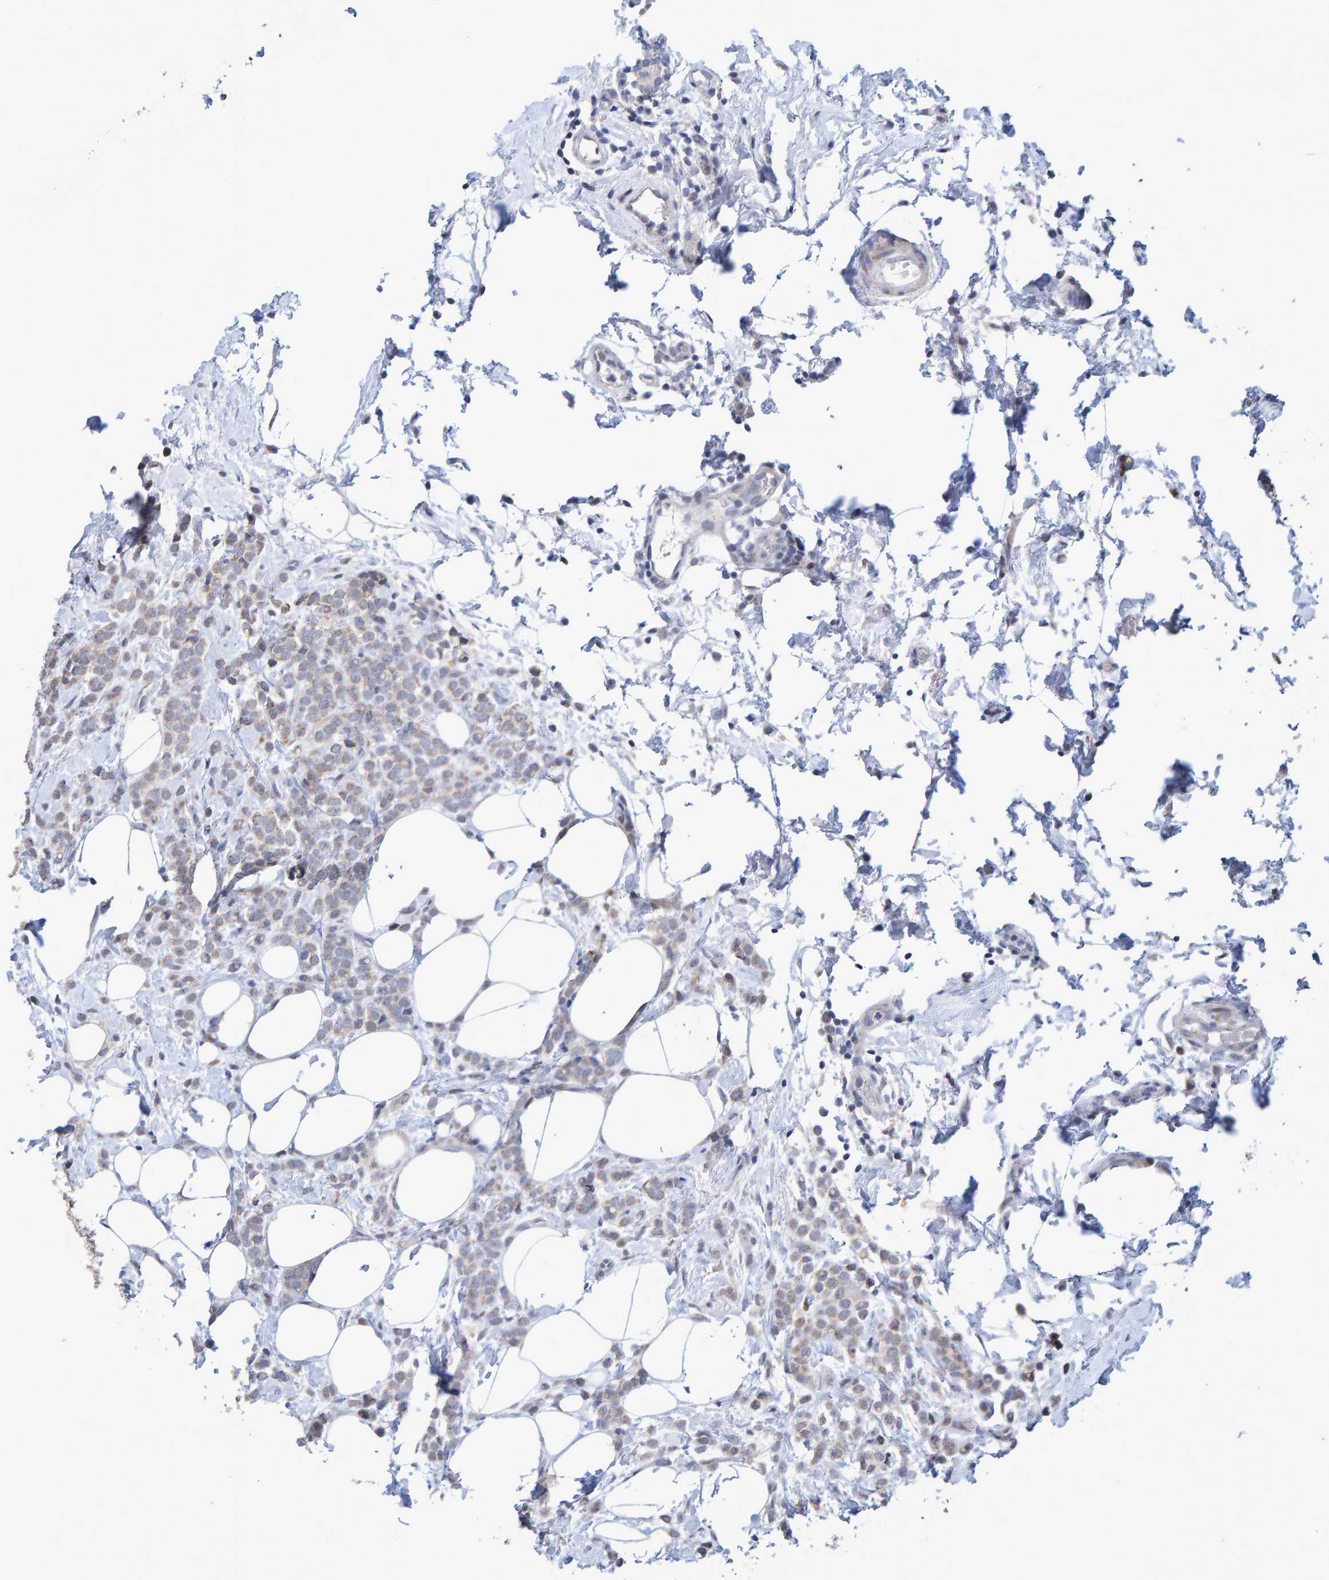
{"staining": {"intensity": "weak", "quantity": ">75%", "location": "cytoplasmic/membranous"}, "tissue": "breast cancer", "cell_type": "Tumor cells", "image_type": "cancer", "snomed": [{"axis": "morphology", "description": "Lobular carcinoma"}, {"axis": "topography", "description": "Breast"}], "caption": "IHC staining of lobular carcinoma (breast), which displays low levels of weak cytoplasmic/membranous staining in about >75% of tumor cells indicating weak cytoplasmic/membranous protein positivity. The staining was performed using DAB (3,3'-diaminobenzidine) (brown) for protein detection and nuclei were counterstained in hematoxylin (blue).", "gene": "USP43", "patient": {"sex": "female", "age": 50}}